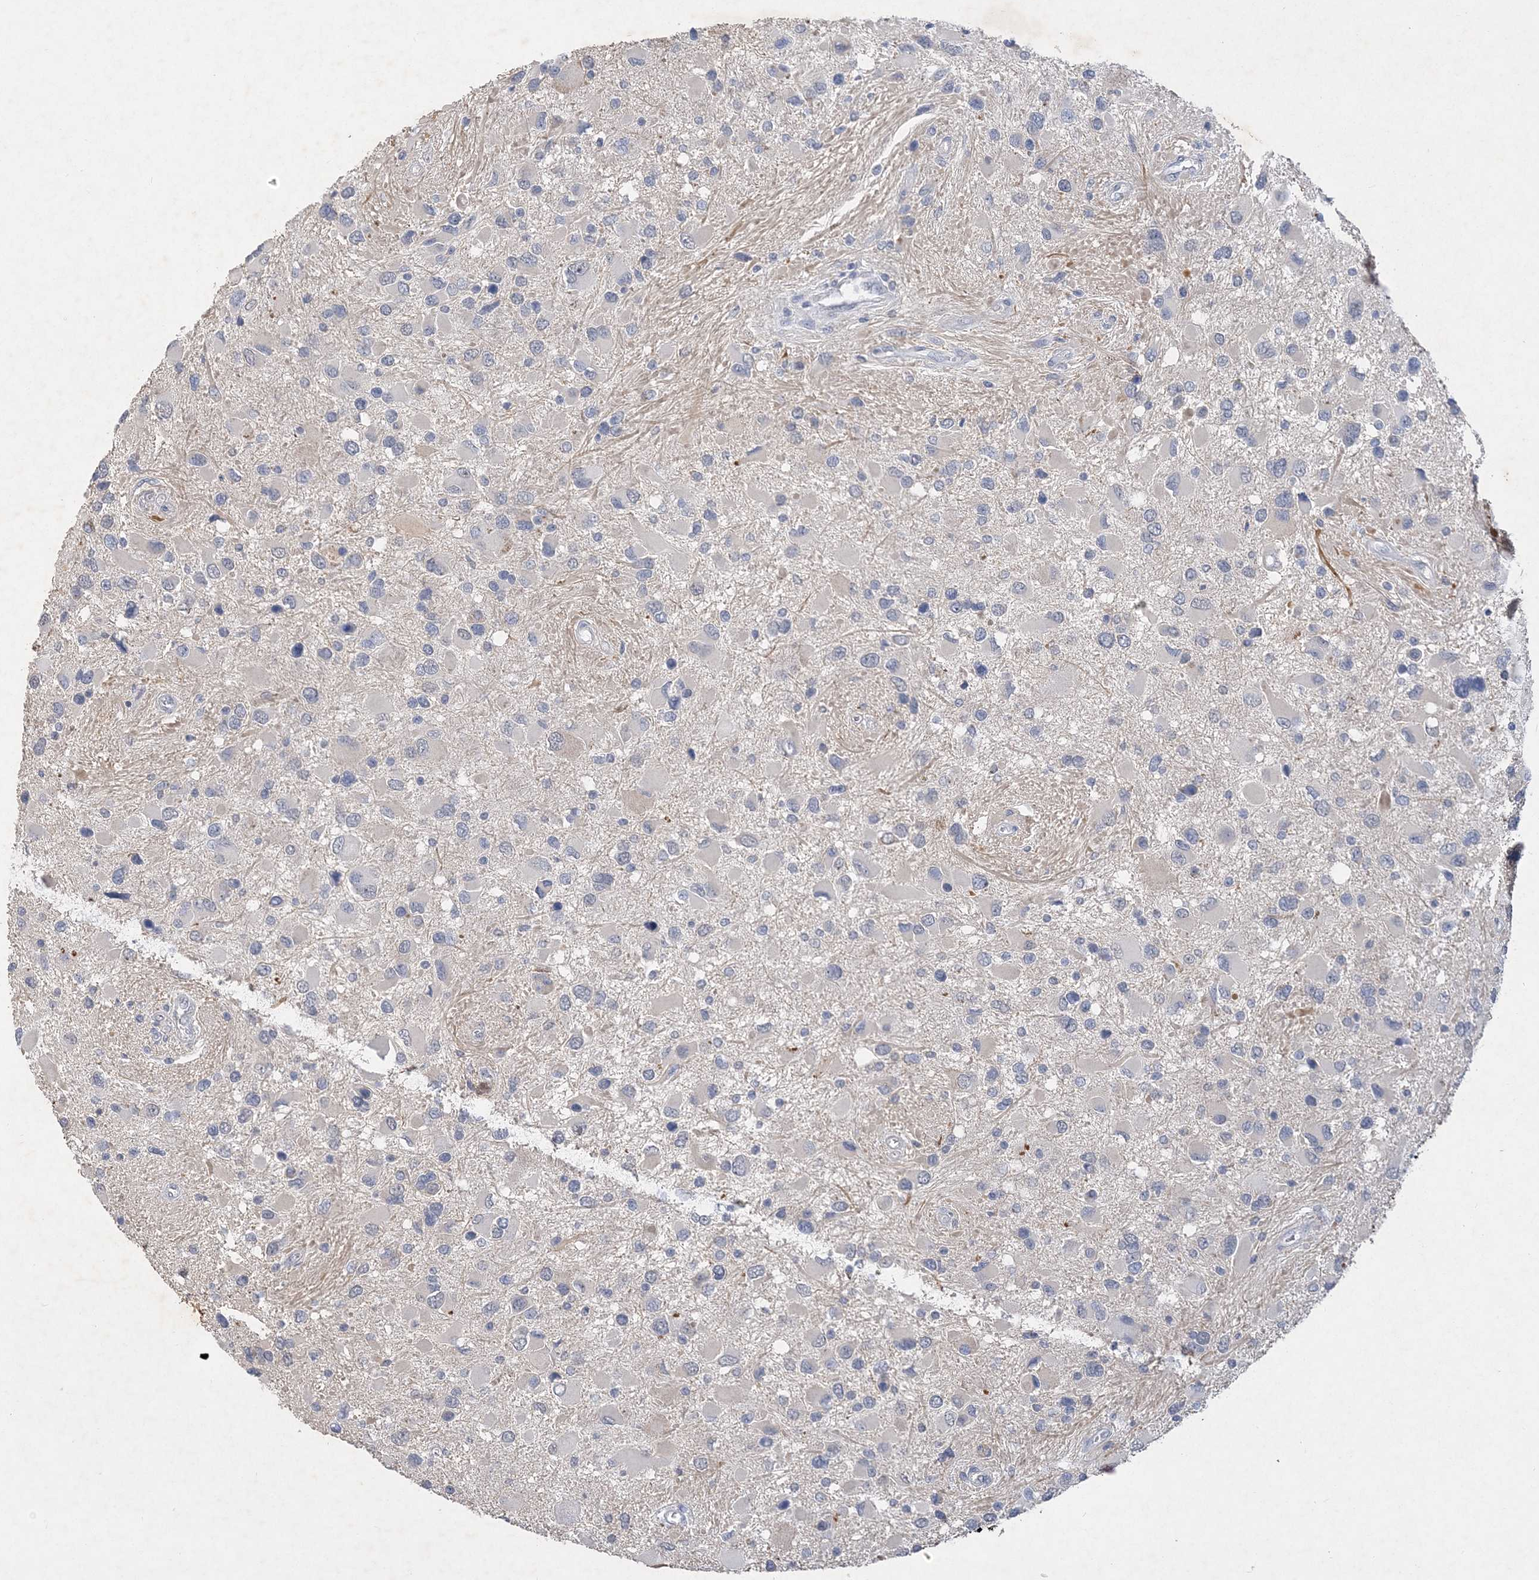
{"staining": {"intensity": "negative", "quantity": "none", "location": "none"}, "tissue": "glioma", "cell_type": "Tumor cells", "image_type": "cancer", "snomed": [{"axis": "morphology", "description": "Glioma, malignant, High grade"}, {"axis": "topography", "description": "Brain"}], "caption": "The photomicrograph reveals no staining of tumor cells in glioma.", "gene": "C11orf58", "patient": {"sex": "male", "age": 53}}